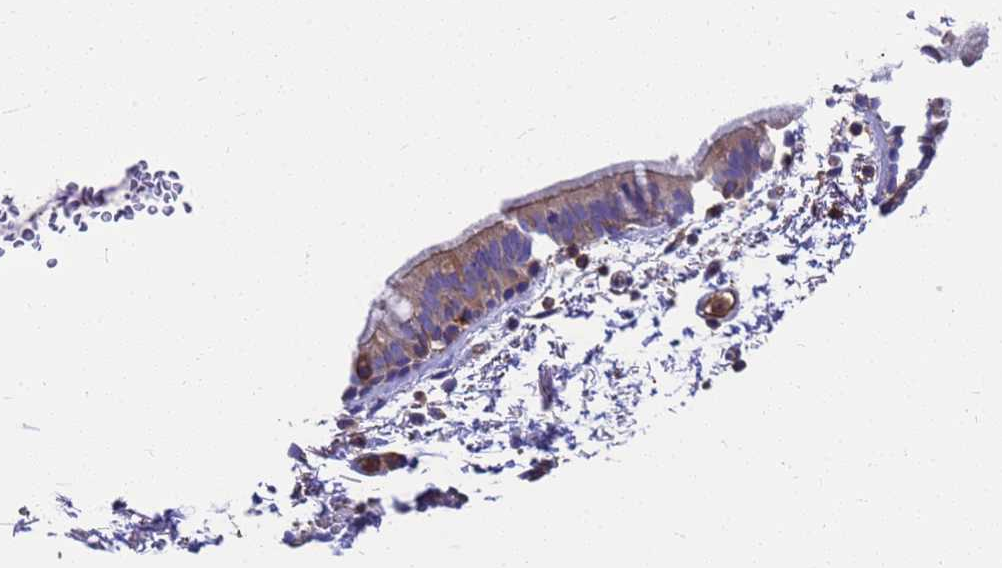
{"staining": {"intensity": "weak", "quantity": "<25%", "location": "cytoplasmic/membranous"}, "tissue": "bronchus", "cell_type": "Respiratory epithelial cells", "image_type": "normal", "snomed": [{"axis": "morphology", "description": "Normal tissue, NOS"}, {"axis": "topography", "description": "Lymph node"}, {"axis": "topography", "description": "Bronchus"}], "caption": "High power microscopy micrograph of an immunohistochemistry photomicrograph of benign bronchus, revealing no significant expression in respiratory epithelial cells.", "gene": "ZNF235", "patient": {"sex": "female", "age": 70}}